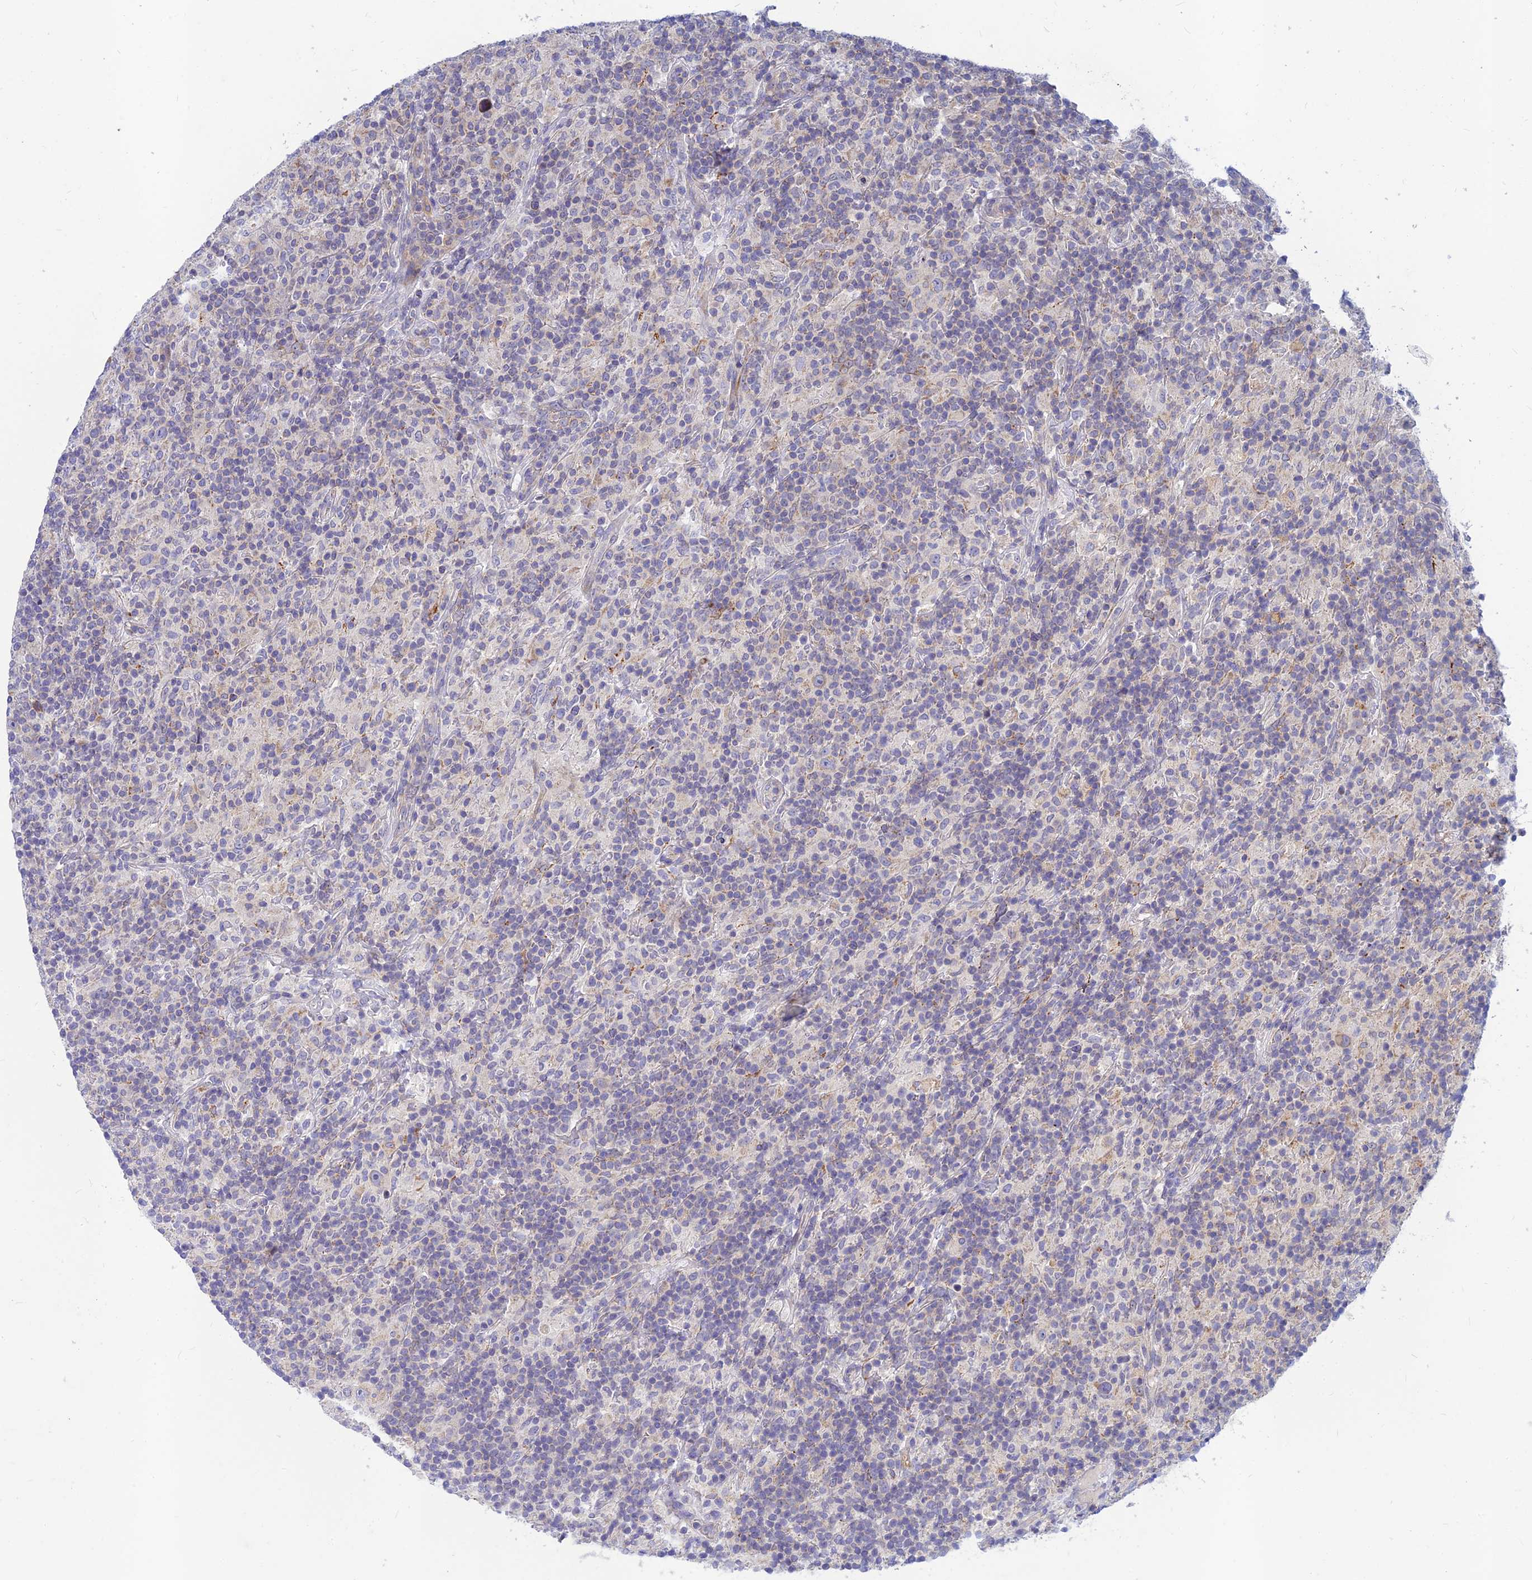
{"staining": {"intensity": "negative", "quantity": "none", "location": "none"}, "tissue": "lymphoma", "cell_type": "Tumor cells", "image_type": "cancer", "snomed": [{"axis": "morphology", "description": "Hodgkin's disease, NOS"}, {"axis": "topography", "description": "Lymph node"}], "caption": "The micrograph exhibits no staining of tumor cells in Hodgkin's disease. (IHC, brightfield microscopy, high magnification).", "gene": "CACNA1B", "patient": {"sex": "male", "age": 70}}